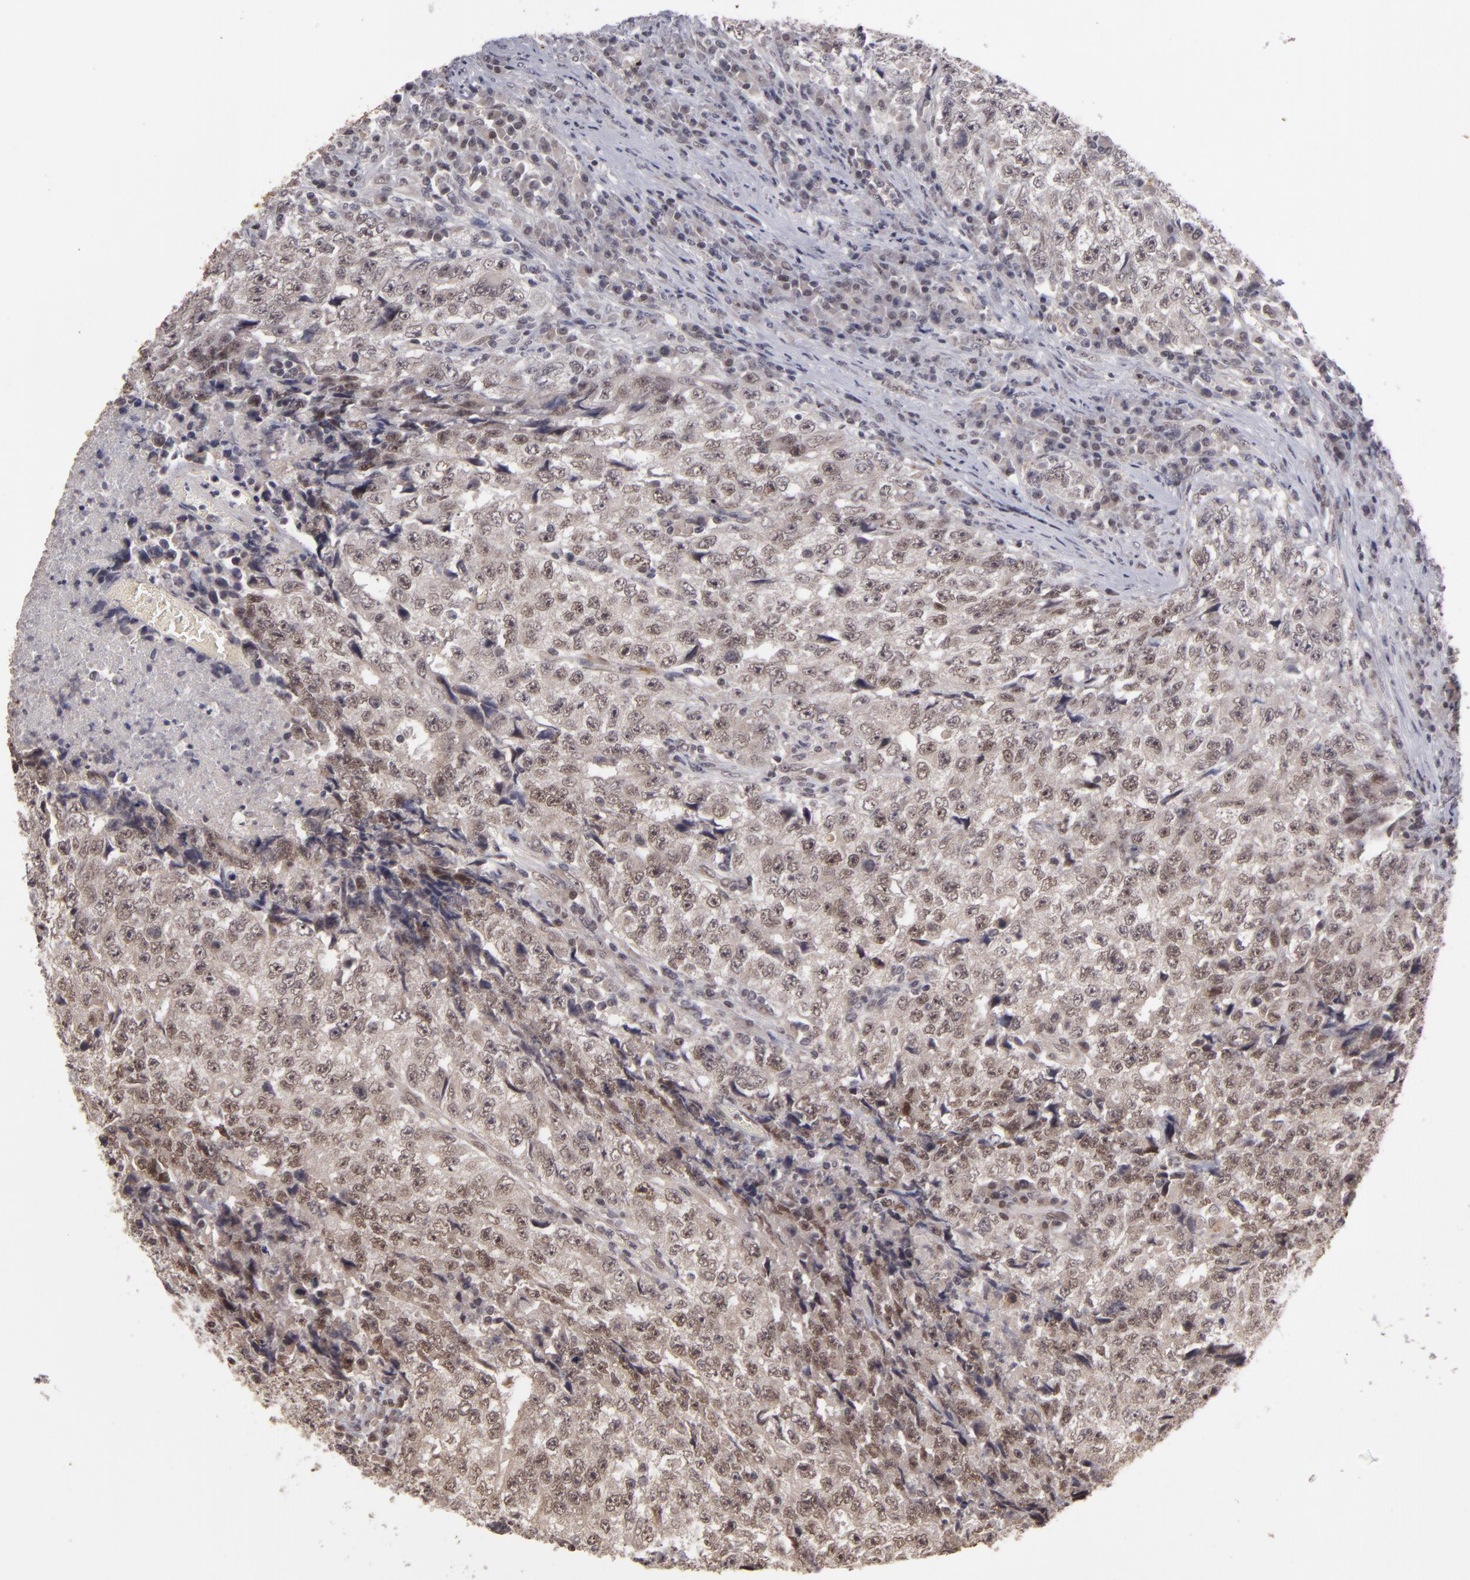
{"staining": {"intensity": "weak", "quantity": "<25%", "location": "cytoplasmic/membranous,nuclear"}, "tissue": "testis cancer", "cell_type": "Tumor cells", "image_type": "cancer", "snomed": [{"axis": "morphology", "description": "Necrosis, NOS"}, {"axis": "morphology", "description": "Carcinoma, Embryonal, NOS"}, {"axis": "topography", "description": "Testis"}], "caption": "This is an immunohistochemistry photomicrograph of embryonal carcinoma (testis). There is no expression in tumor cells.", "gene": "DFFA", "patient": {"sex": "male", "age": 19}}